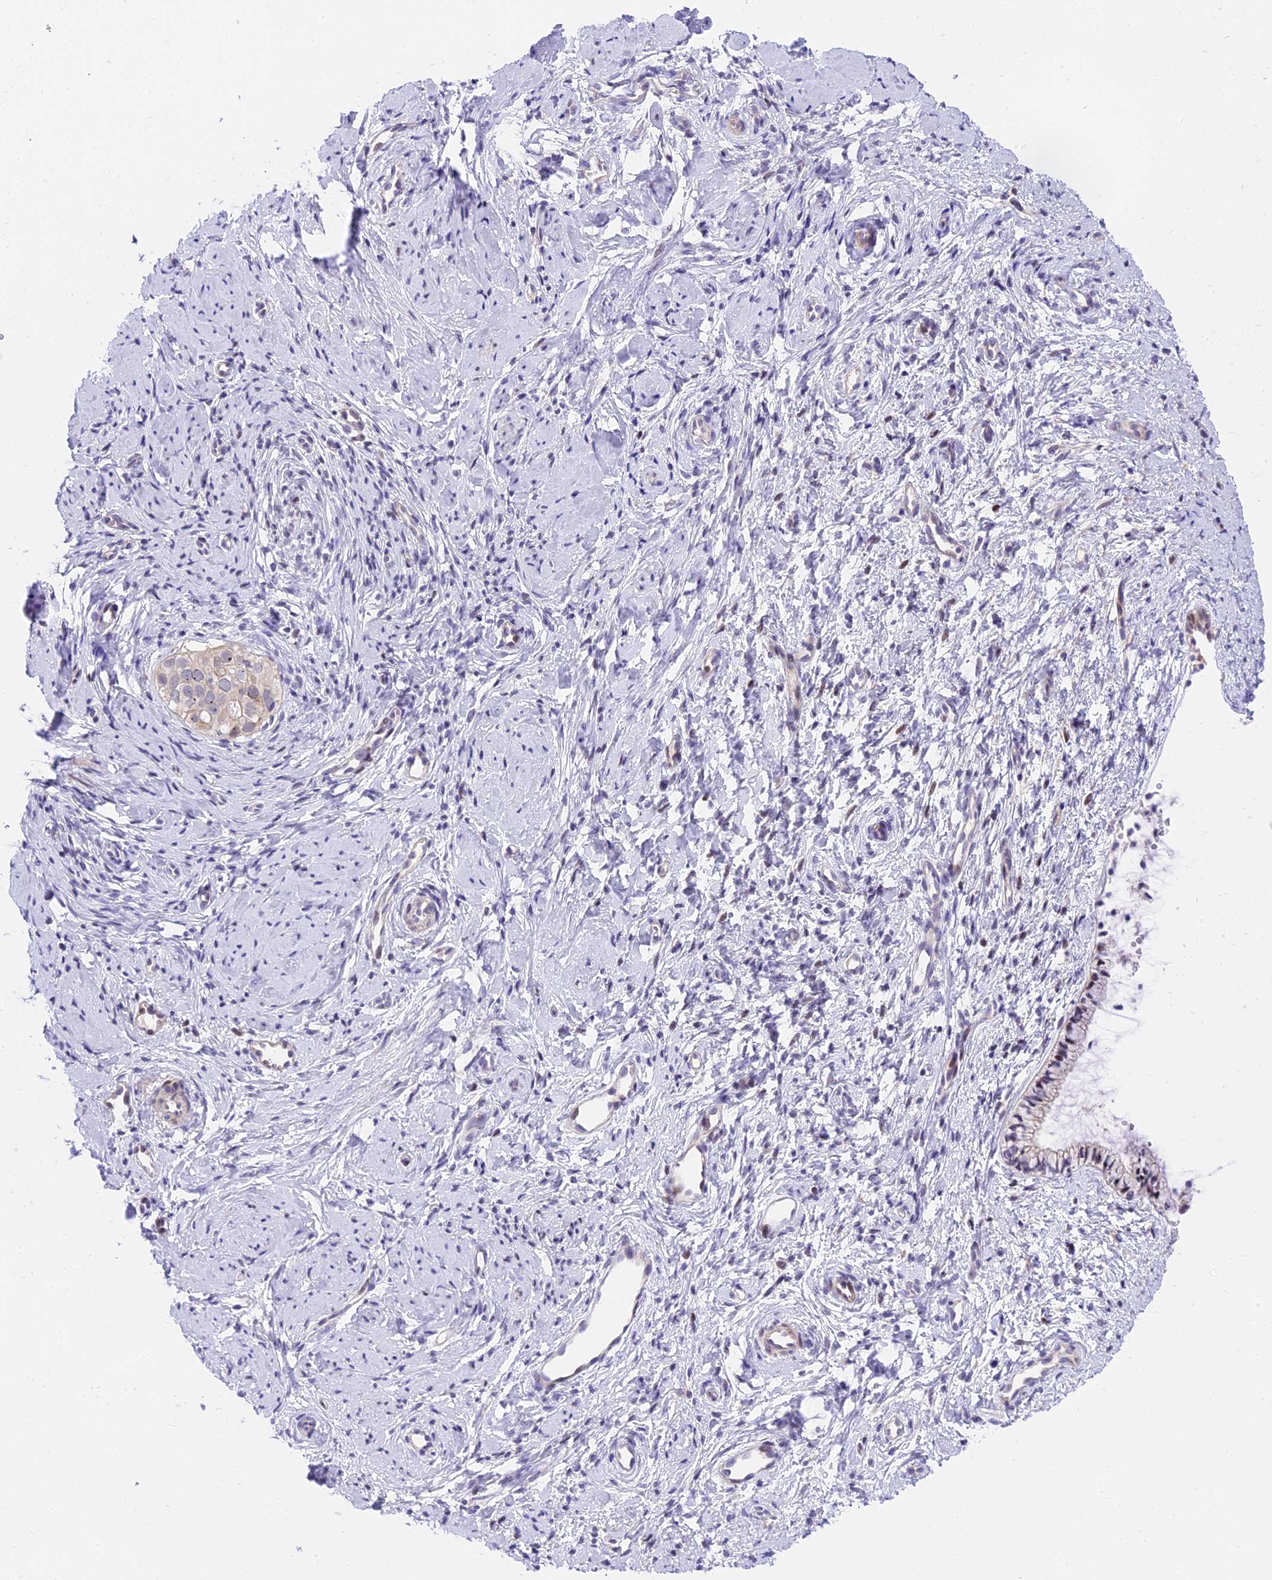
{"staining": {"intensity": "moderate", "quantity": "25%-75%", "location": "nuclear"}, "tissue": "cervix", "cell_type": "Glandular cells", "image_type": "normal", "snomed": [{"axis": "morphology", "description": "Normal tissue, NOS"}, {"axis": "topography", "description": "Cervix"}], "caption": "Benign cervix was stained to show a protein in brown. There is medium levels of moderate nuclear positivity in approximately 25%-75% of glandular cells.", "gene": "MIDN", "patient": {"sex": "female", "age": 57}}